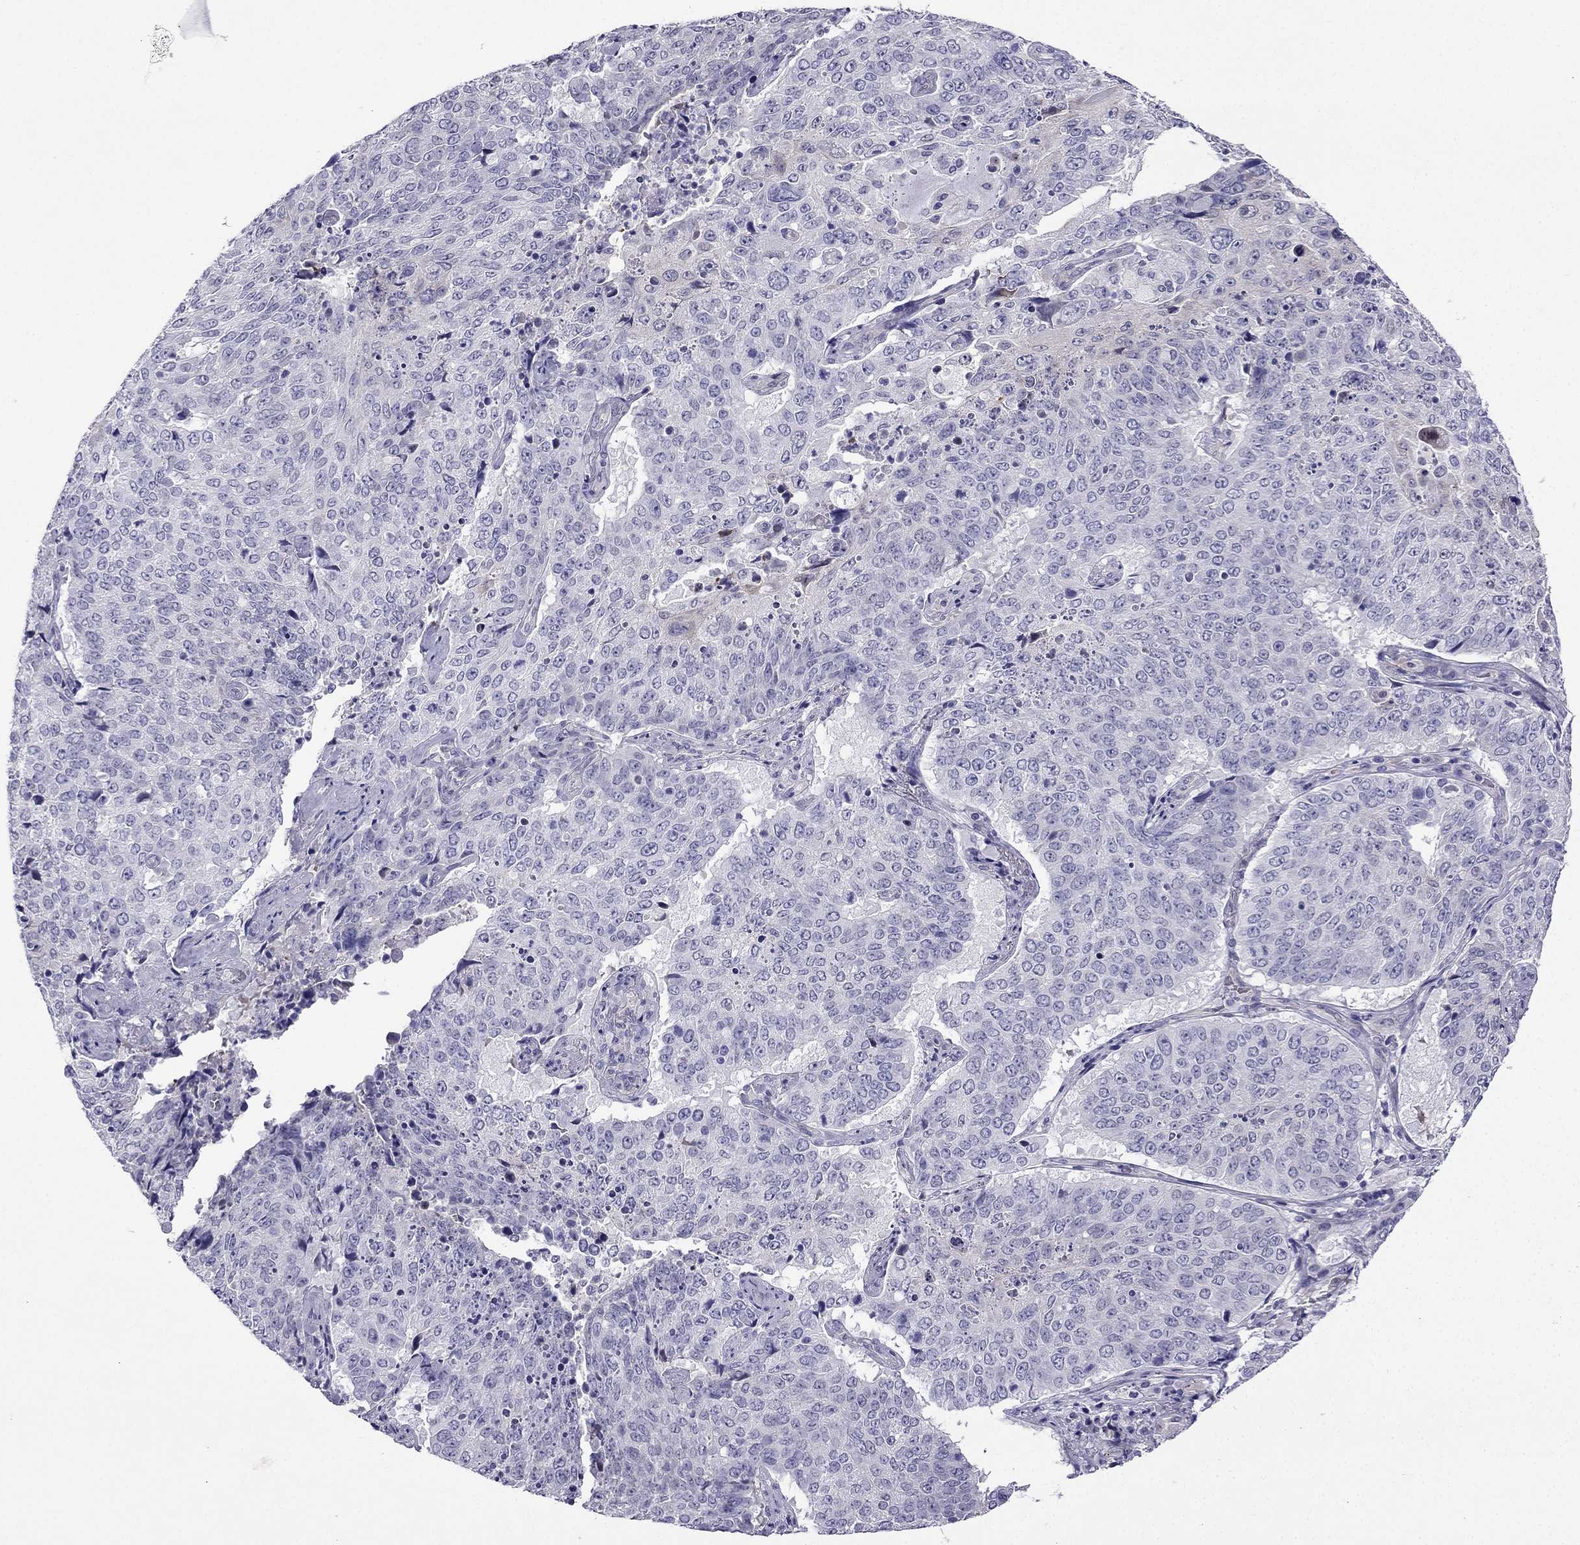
{"staining": {"intensity": "negative", "quantity": "none", "location": "none"}, "tissue": "lung cancer", "cell_type": "Tumor cells", "image_type": "cancer", "snomed": [{"axis": "morphology", "description": "Normal tissue, NOS"}, {"axis": "morphology", "description": "Squamous cell carcinoma, NOS"}, {"axis": "topography", "description": "Bronchus"}, {"axis": "topography", "description": "Lung"}], "caption": "Lung cancer was stained to show a protein in brown. There is no significant staining in tumor cells.", "gene": "KCNJ10", "patient": {"sex": "male", "age": 64}}